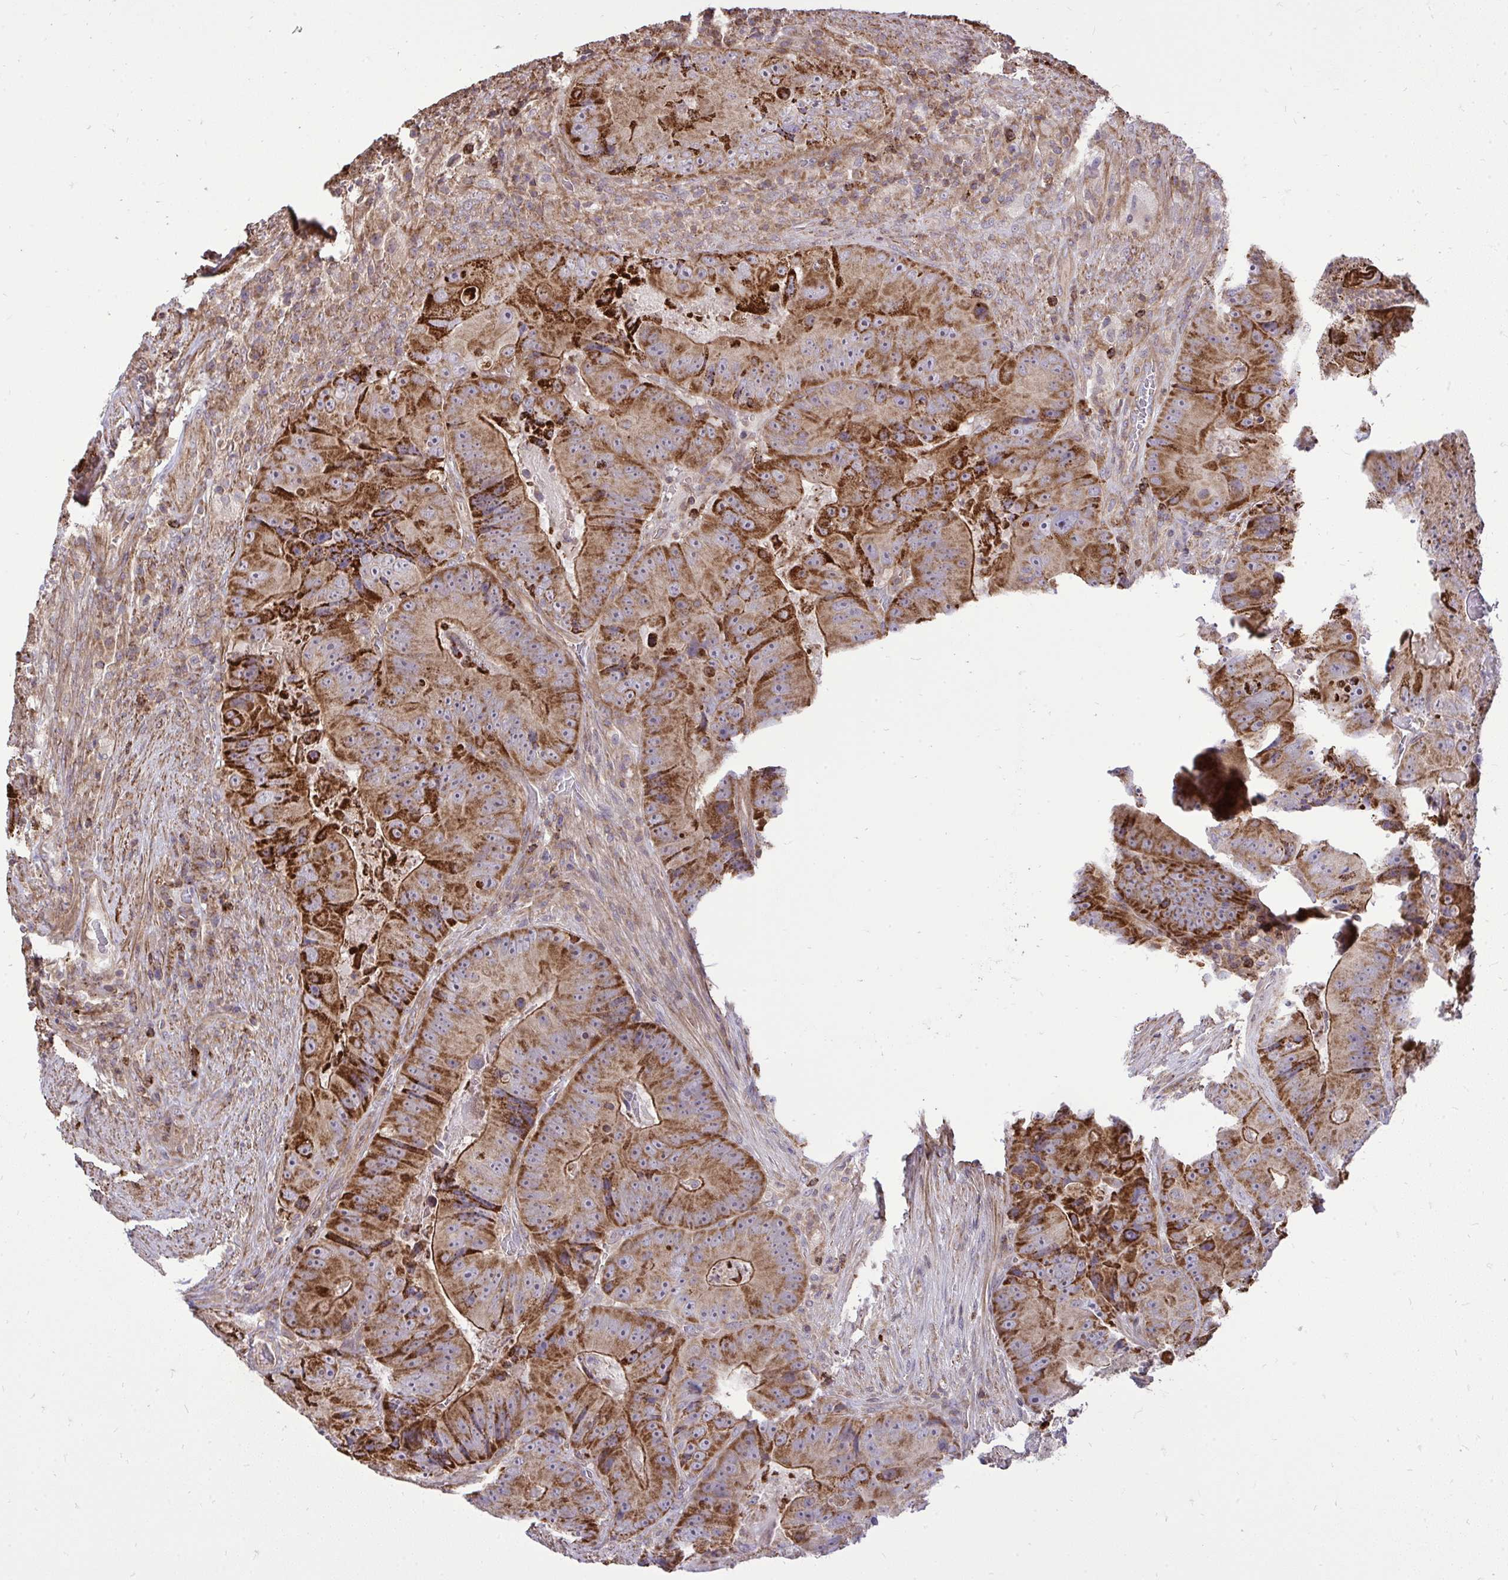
{"staining": {"intensity": "strong", "quantity": ">75%", "location": "cytoplasmic/membranous"}, "tissue": "colorectal cancer", "cell_type": "Tumor cells", "image_type": "cancer", "snomed": [{"axis": "morphology", "description": "Adenocarcinoma, NOS"}, {"axis": "topography", "description": "Colon"}], "caption": "Adenocarcinoma (colorectal) stained with DAB immunohistochemistry (IHC) exhibits high levels of strong cytoplasmic/membranous expression in about >75% of tumor cells. (DAB = brown stain, brightfield microscopy at high magnification).", "gene": "SLC7A5", "patient": {"sex": "female", "age": 86}}